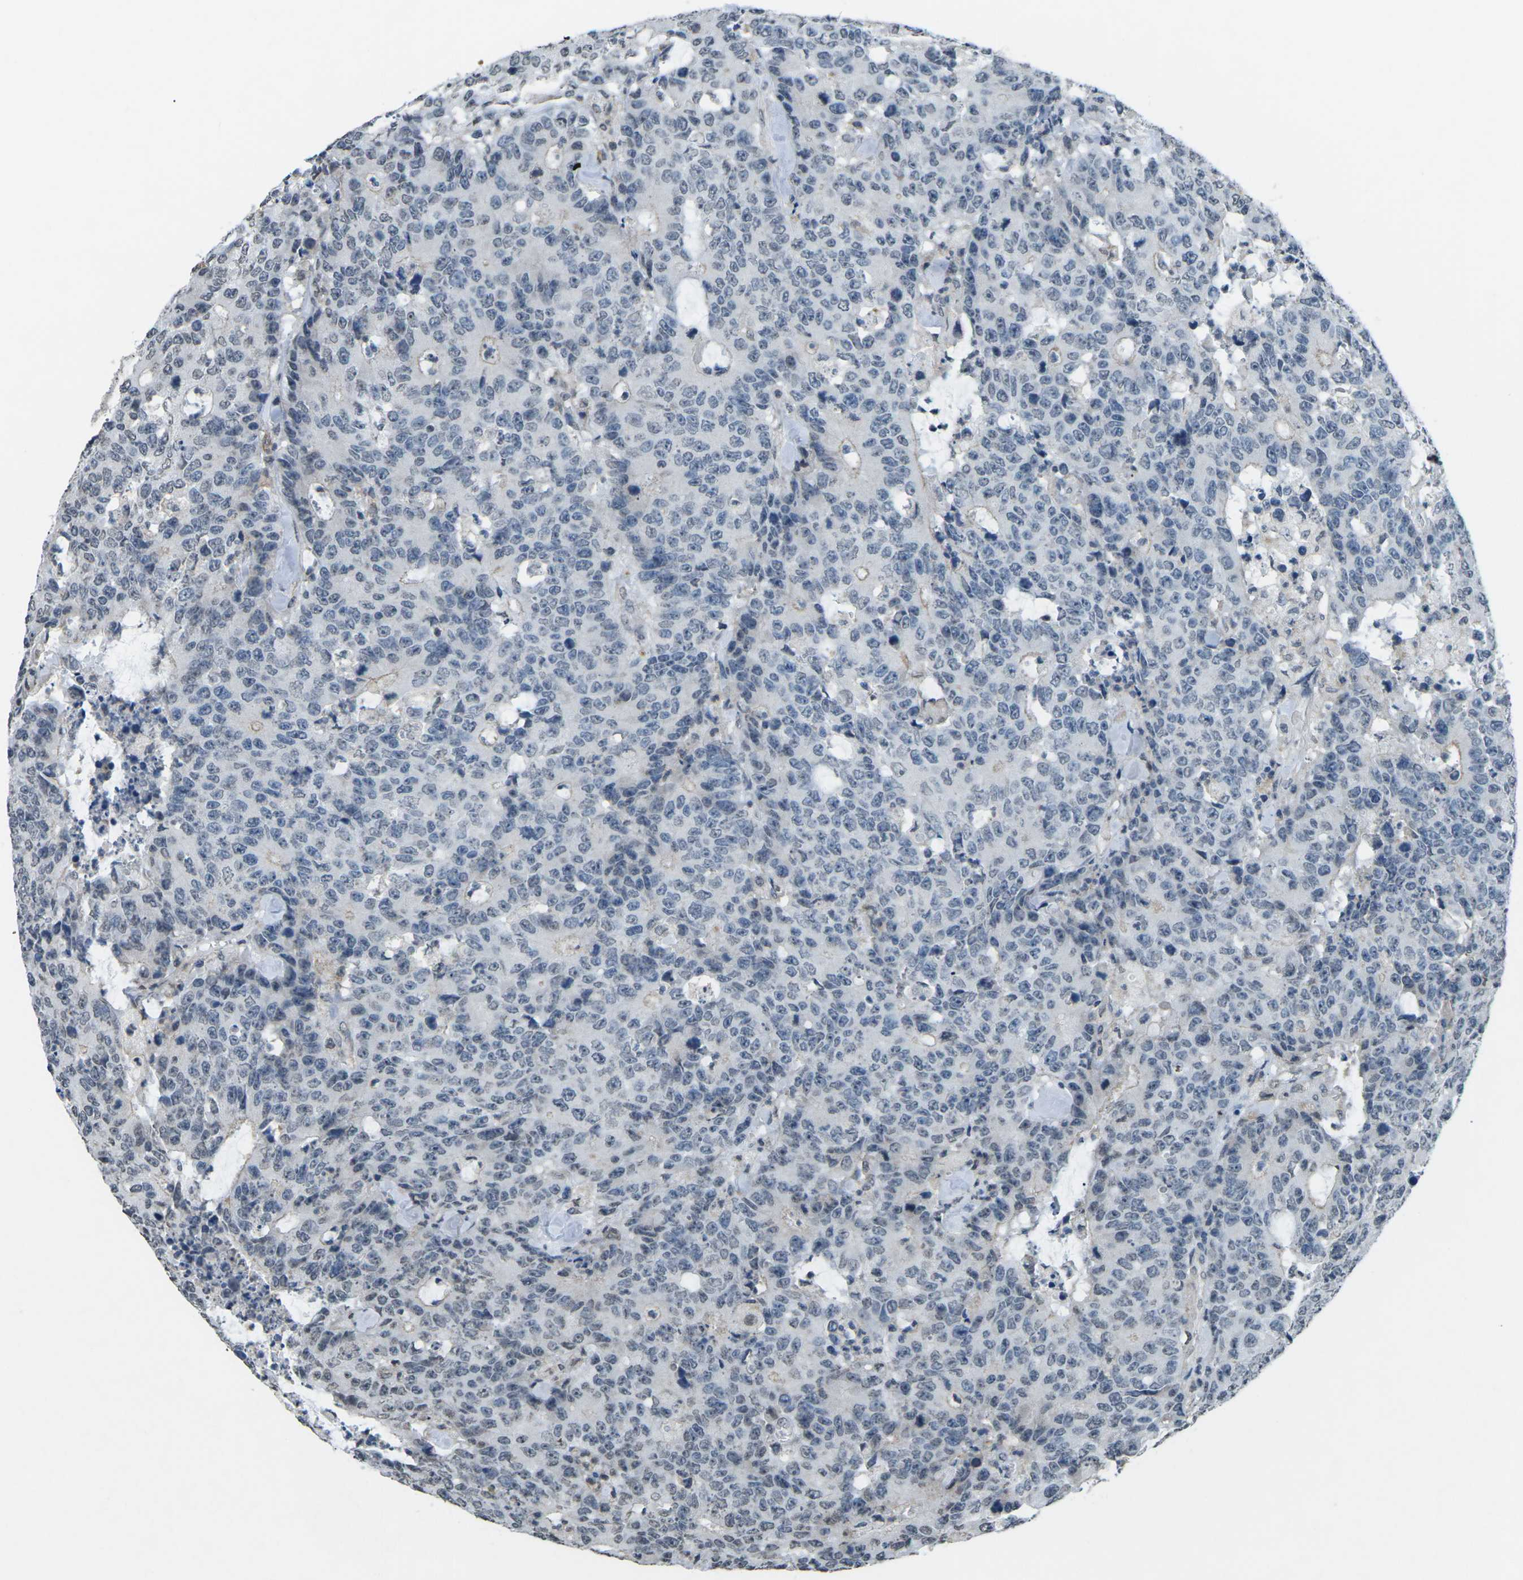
{"staining": {"intensity": "negative", "quantity": "none", "location": "none"}, "tissue": "colorectal cancer", "cell_type": "Tumor cells", "image_type": "cancer", "snomed": [{"axis": "morphology", "description": "Adenocarcinoma, NOS"}, {"axis": "topography", "description": "Colon"}], "caption": "Photomicrograph shows no protein expression in tumor cells of colorectal adenocarcinoma tissue.", "gene": "TFR2", "patient": {"sex": "female", "age": 86}}